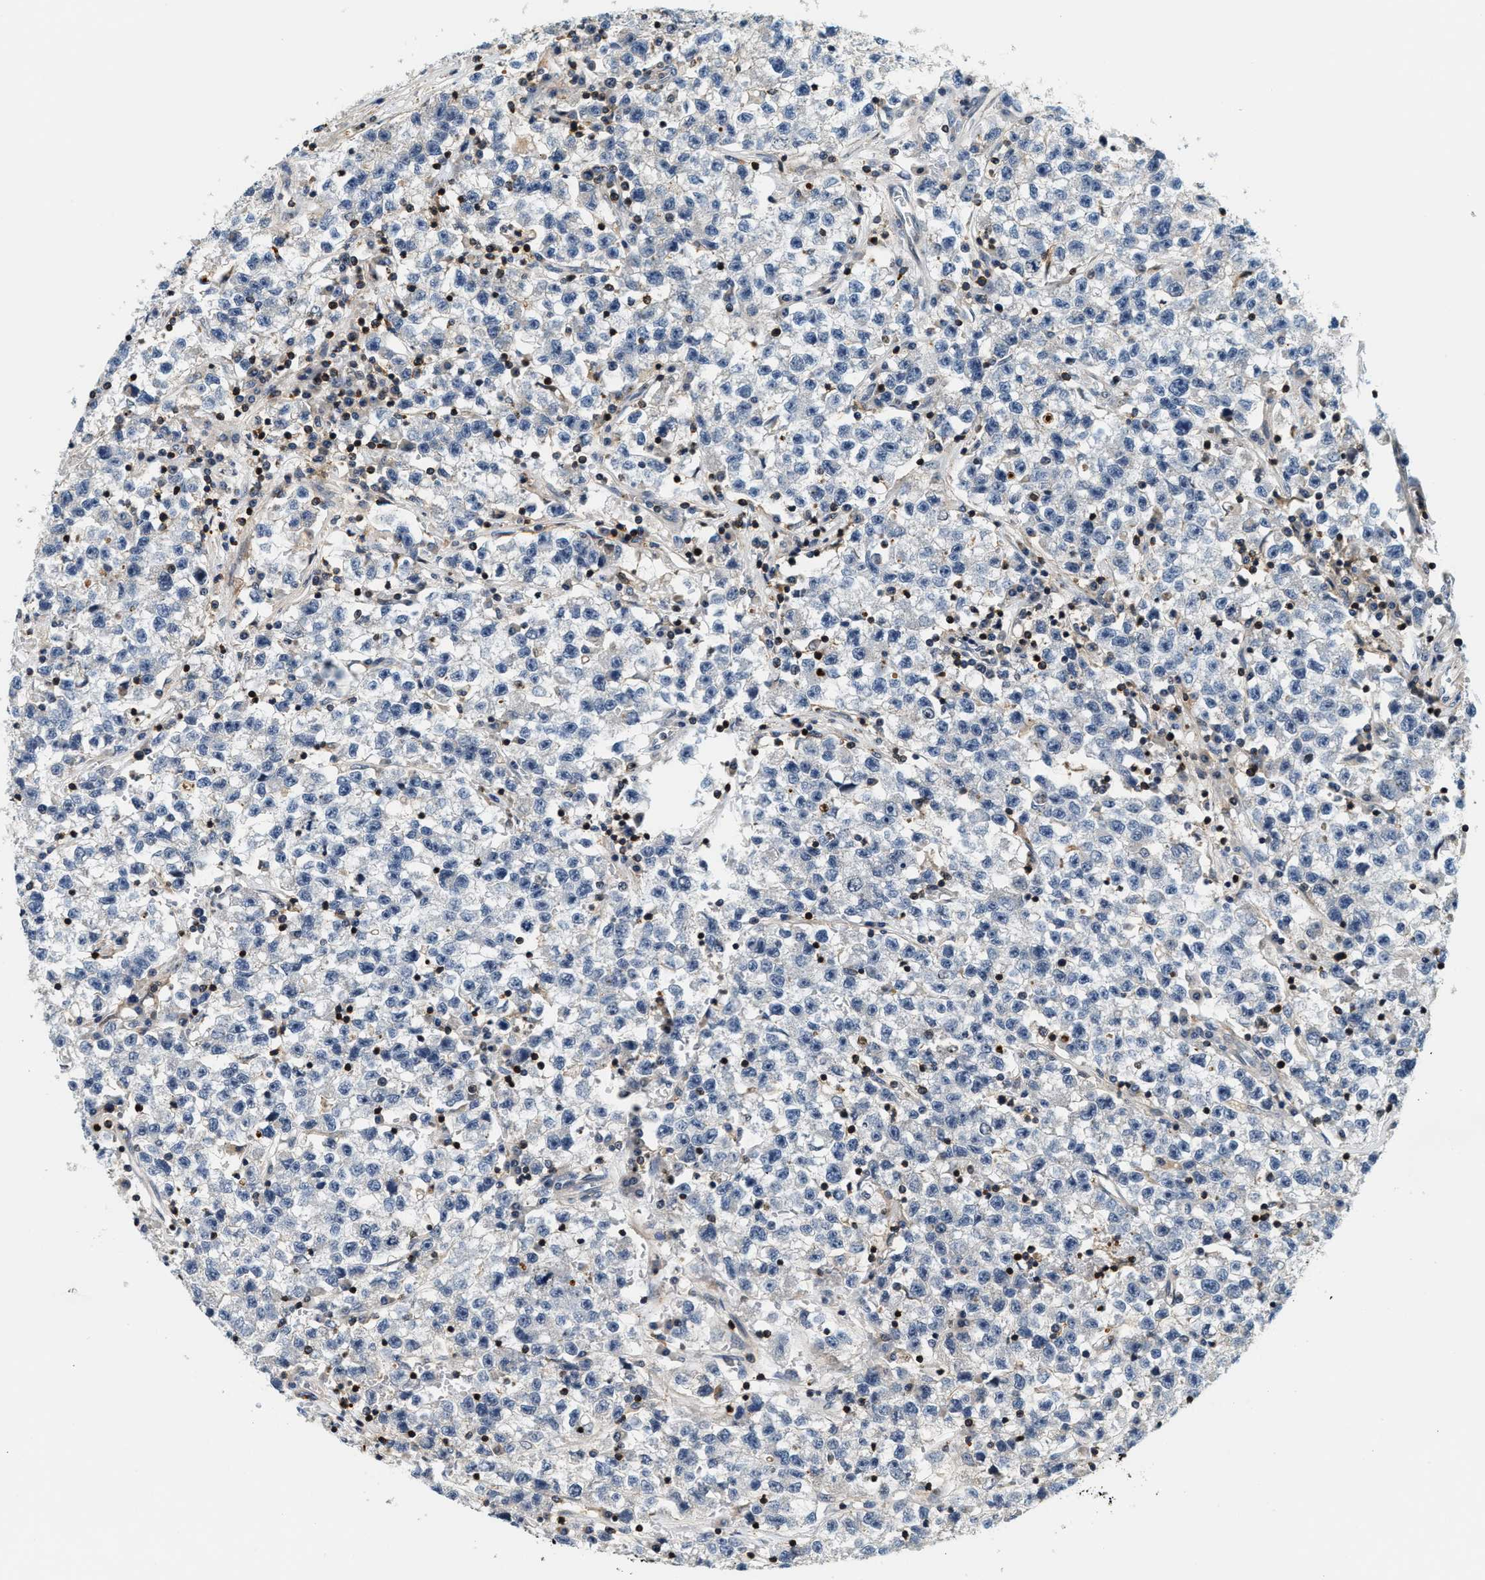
{"staining": {"intensity": "negative", "quantity": "none", "location": "none"}, "tissue": "testis cancer", "cell_type": "Tumor cells", "image_type": "cancer", "snomed": [{"axis": "morphology", "description": "Seminoma, NOS"}, {"axis": "topography", "description": "Testis"}], "caption": "DAB (3,3'-diaminobenzidine) immunohistochemical staining of human testis cancer (seminoma) reveals no significant expression in tumor cells. (Stains: DAB (3,3'-diaminobenzidine) immunohistochemistry with hematoxylin counter stain, Microscopy: brightfield microscopy at high magnification).", "gene": "SAMD9", "patient": {"sex": "male", "age": 22}}